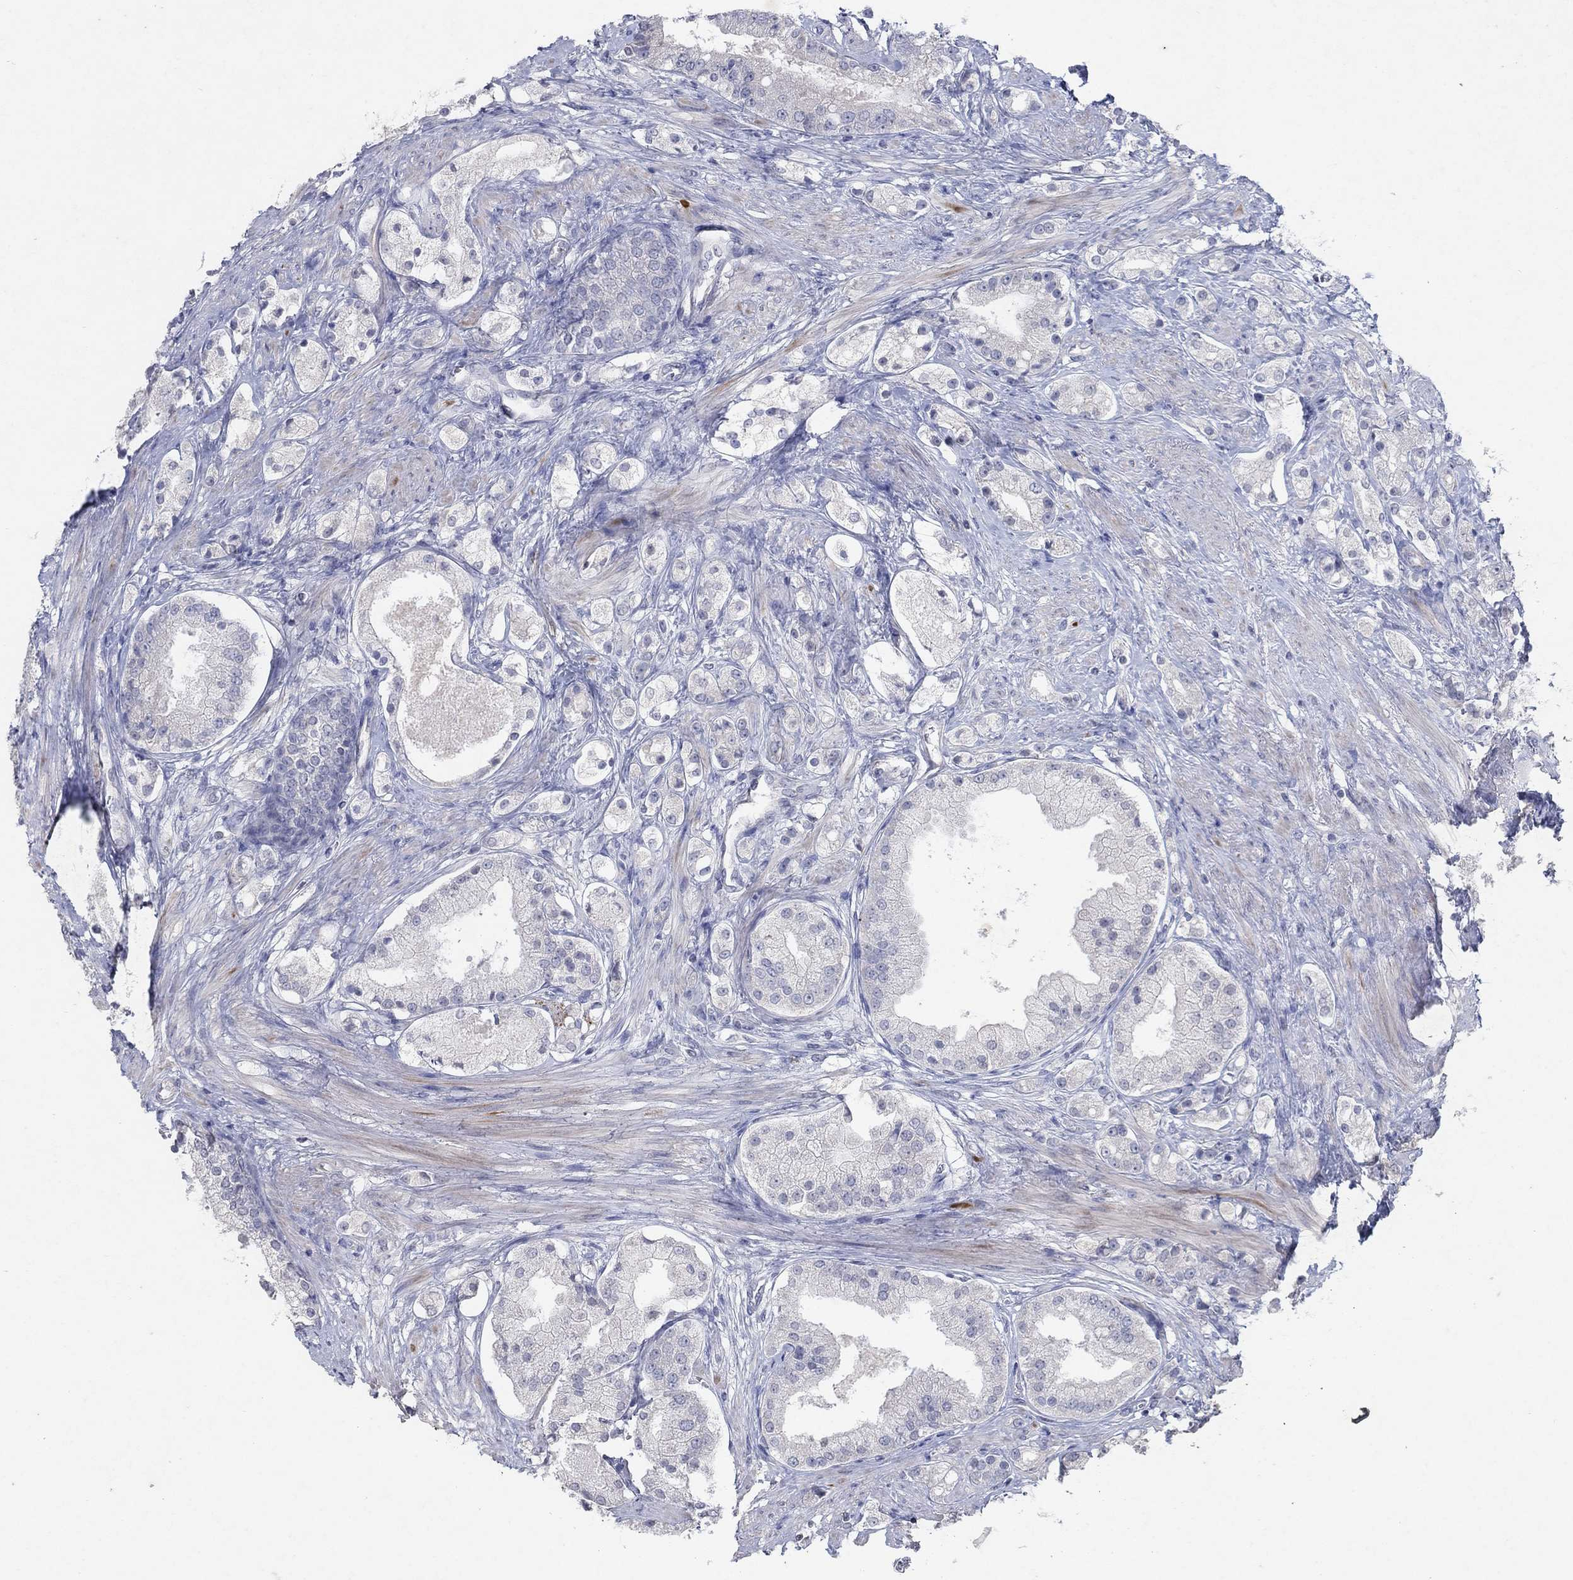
{"staining": {"intensity": "negative", "quantity": "none", "location": "none"}, "tissue": "prostate cancer", "cell_type": "Tumor cells", "image_type": "cancer", "snomed": [{"axis": "morphology", "description": "Adenocarcinoma, NOS"}, {"axis": "topography", "description": "Prostate and seminal vesicle, NOS"}, {"axis": "topography", "description": "Prostate"}], "caption": "This is an immunohistochemistry histopathology image of prostate cancer (adenocarcinoma). There is no expression in tumor cells.", "gene": "KRT40", "patient": {"sex": "male", "age": 67}}